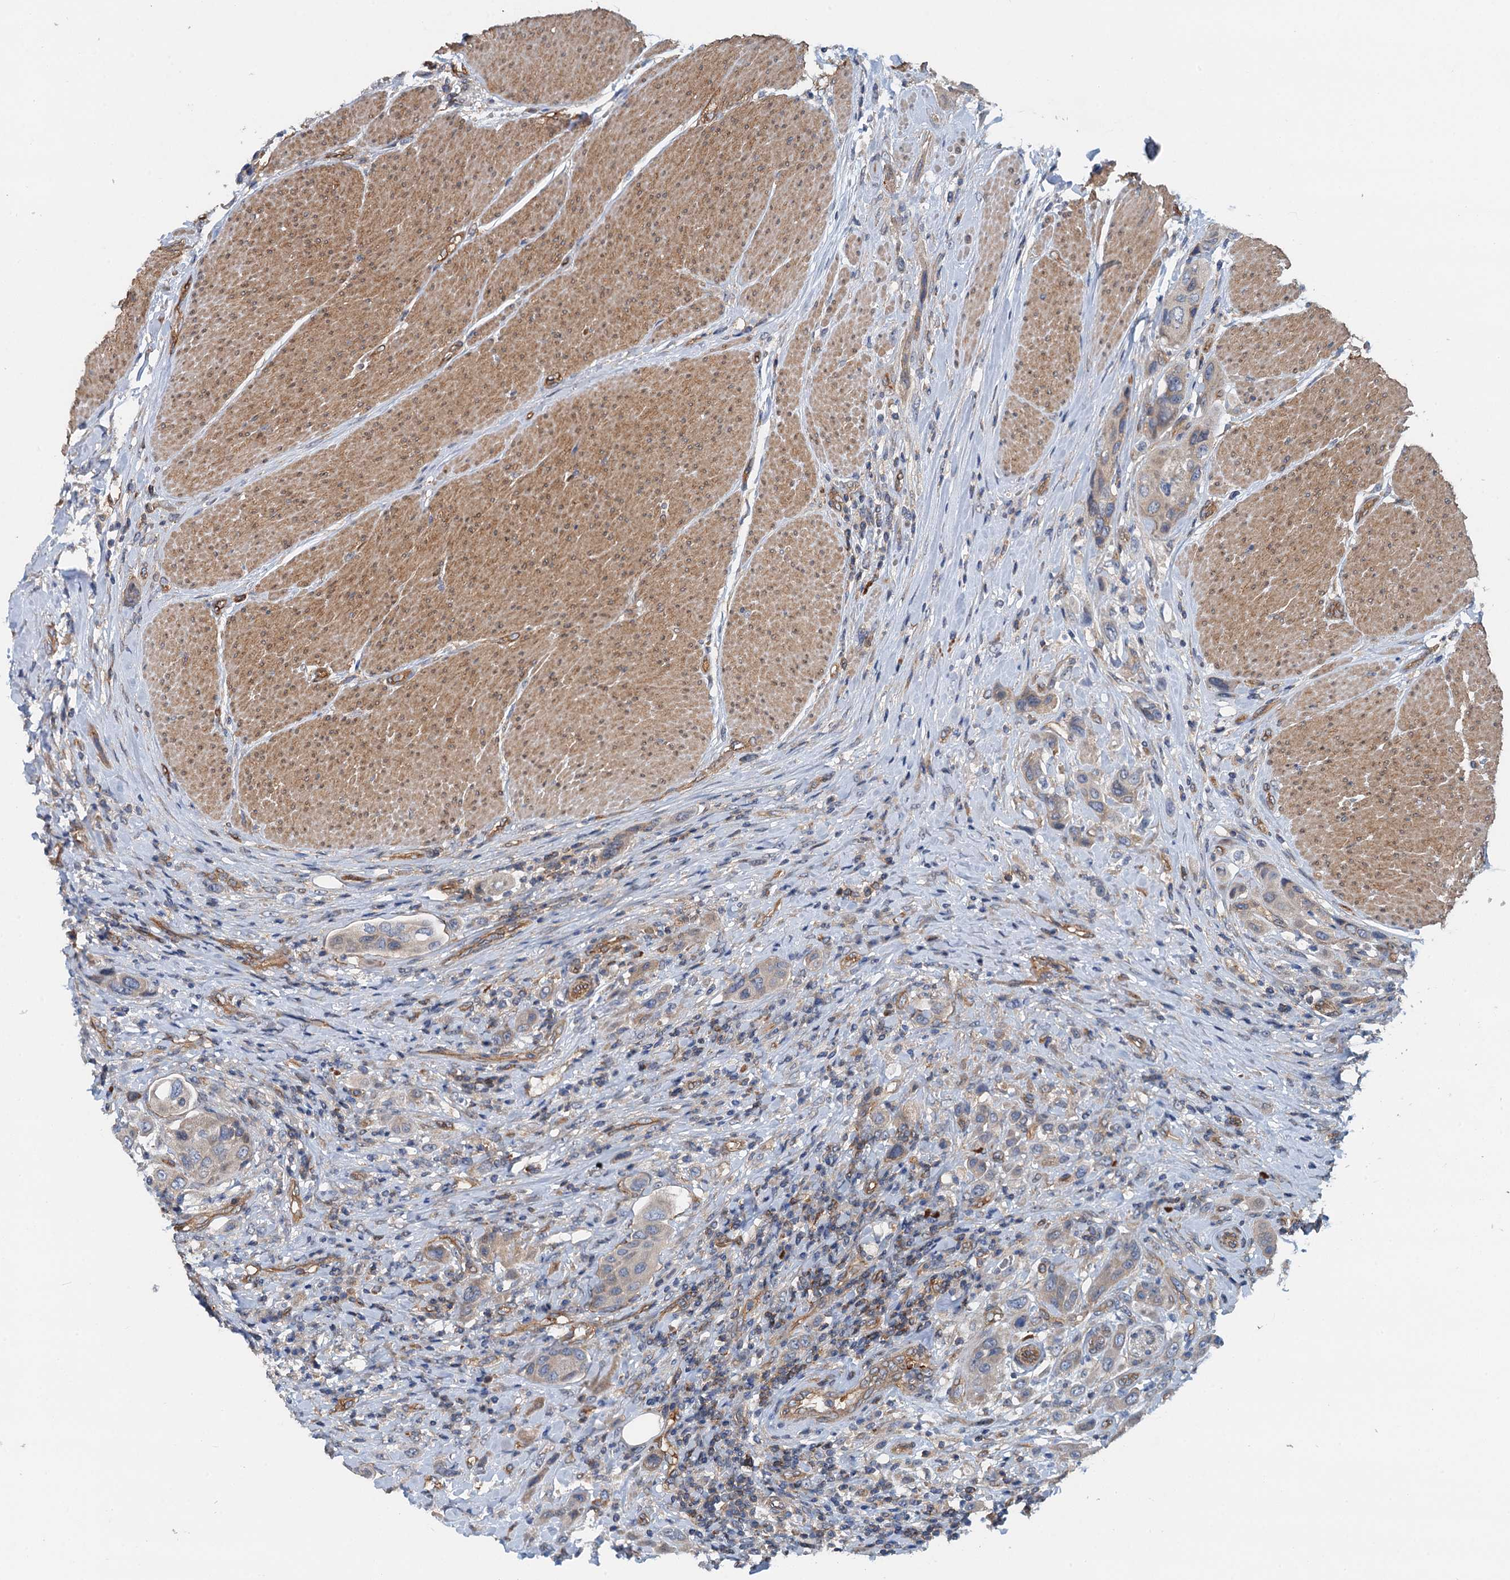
{"staining": {"intensity": "weak", "quantity": "<25%", "location": "cytoplasmic/membranous"}, "tissue": "urothelial cancer", "cell_type": "Tumor cells", "image_type": "cancer", "snomed": [{"axis": "morphology", "description": "Urothelial carcinoma, High grade"}, {"axis": "topography", "description": "Urinary bladder"}], "caption": "This photomicrograph is of urothelial cancer stained with immunohistochemistry to label a protein in brown with the nuclei are counter-stained blue. There is no staining in tumor cells.", "gene": "ROGDI", "patient": {"sex": "male", "age": 50}}